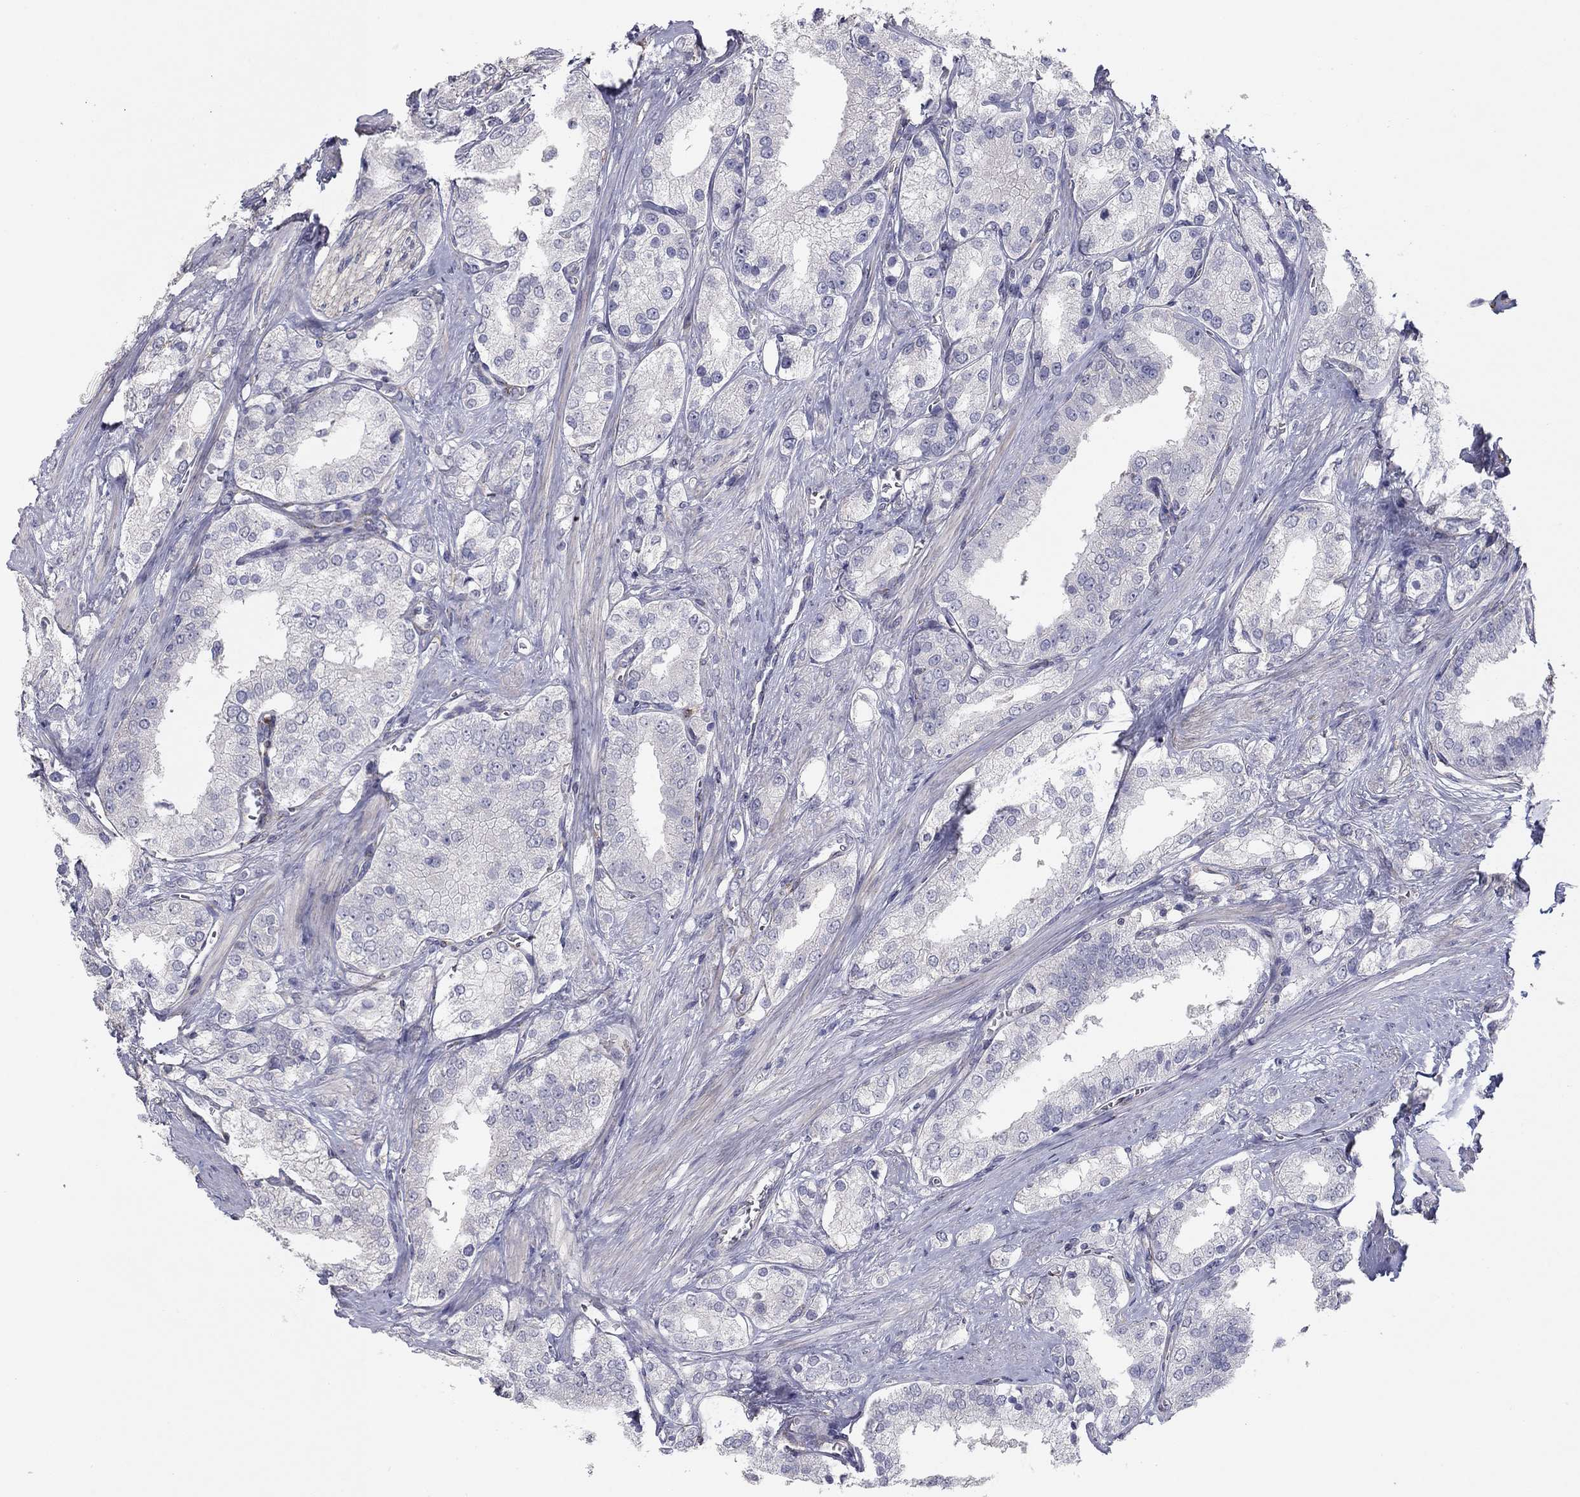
{"staining": {"intensity": "negative", "quantity": "none", "location": "none"}, "tissue": "prostate cancer", "cell_type": "Tumor cells", "image_type": "cancer", "snomed": [{"axis": "morphology", "description": "Adenocarcinoma, NOS"}, {"axis": "topography", "description": "Prostate and seminal vesicle, NOS"}, {"axis": "topography", "description": "Prostate"}], "caption": "This is an immunohistochemistry micrograph of prostate cancer. There is no positivity in tumor cells.", "gene": "SEPTIN3", "patient": {"sex": "male", "age": 67}}